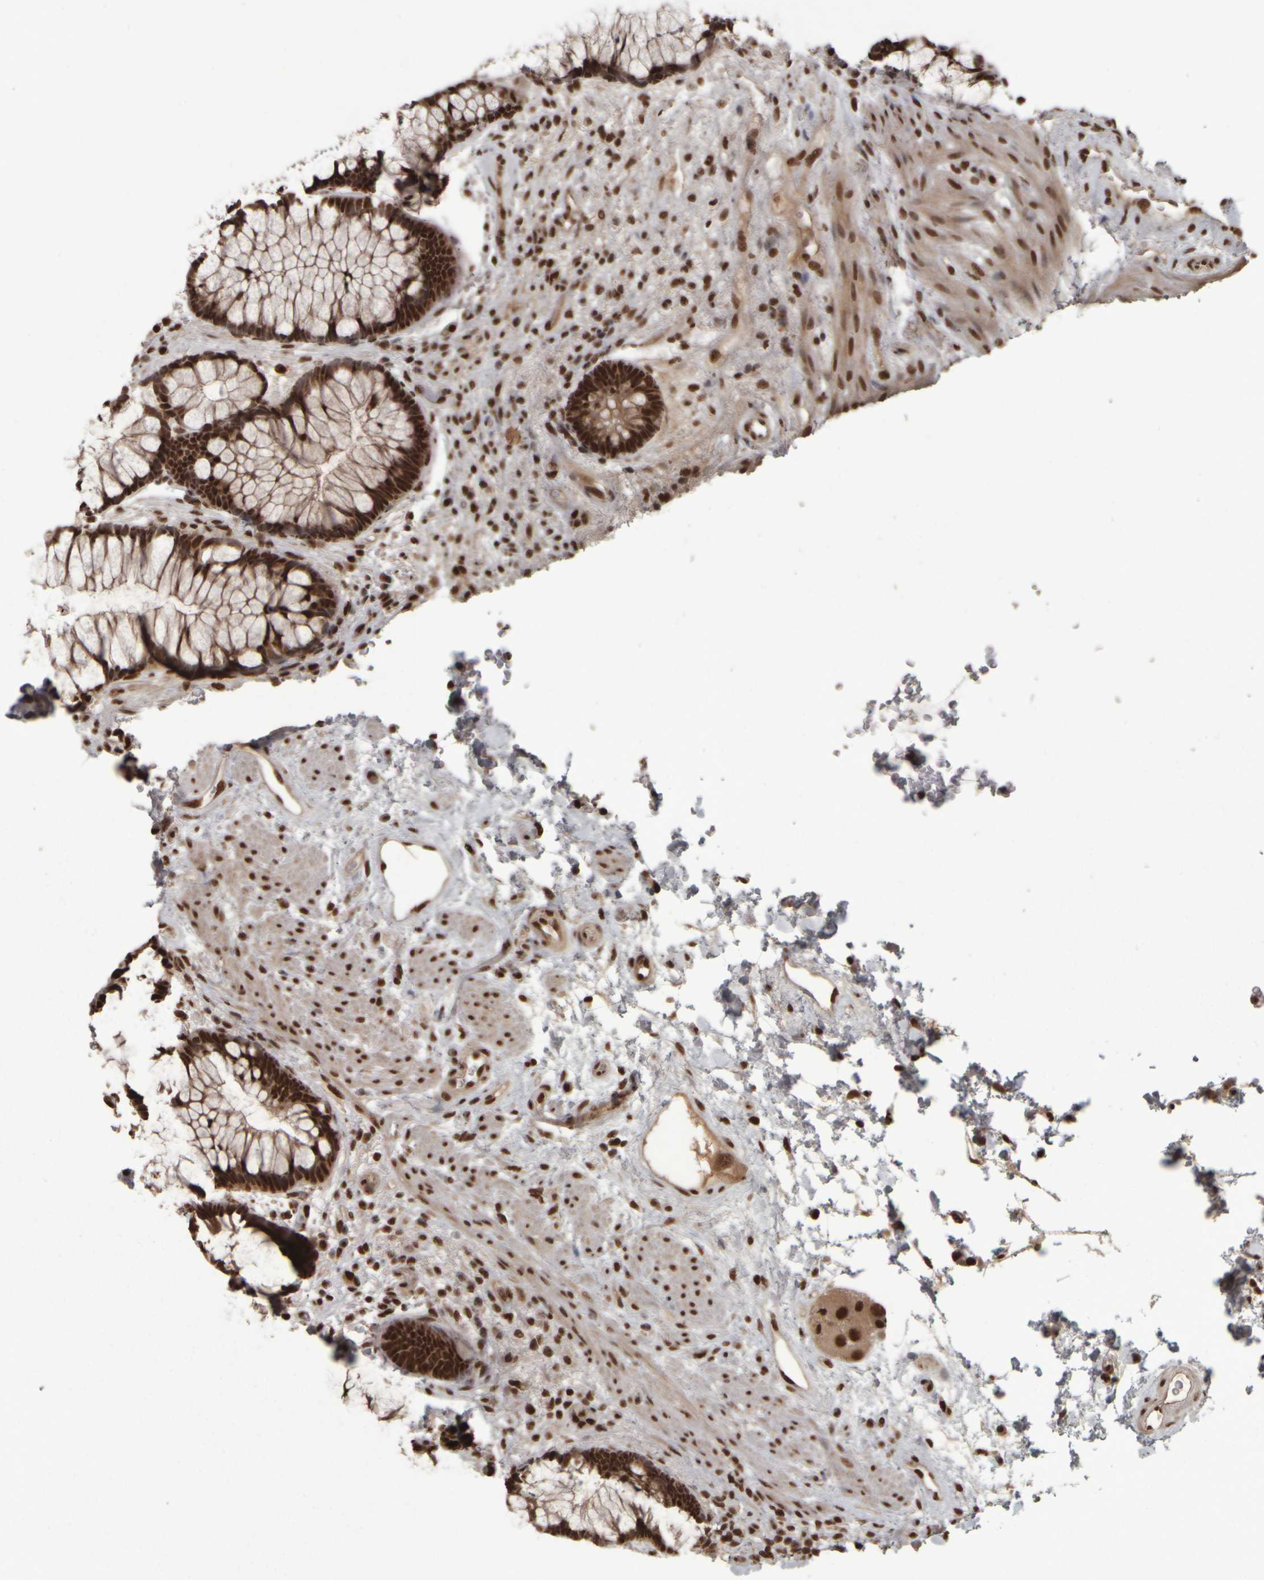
{"staining": {"intensity": "strong", "quantity": ">75%", "location": "nuclear"}, "tissue": "rectum", "cell_type": "Glandular cells", "image_type": "normal", "snomed": [{"axis": "morphology", "description": "Normal tissue, NOS"}, {"axis": "topography", "description": "Rectum"}], "caption": "Immunohistochemical staining of unremarkable rectum shows high levels of strong nuclear staining in about >75% of glandular cells.", "gene": "ZFHX4", "patient": {"sex": "male", "age": 51}}